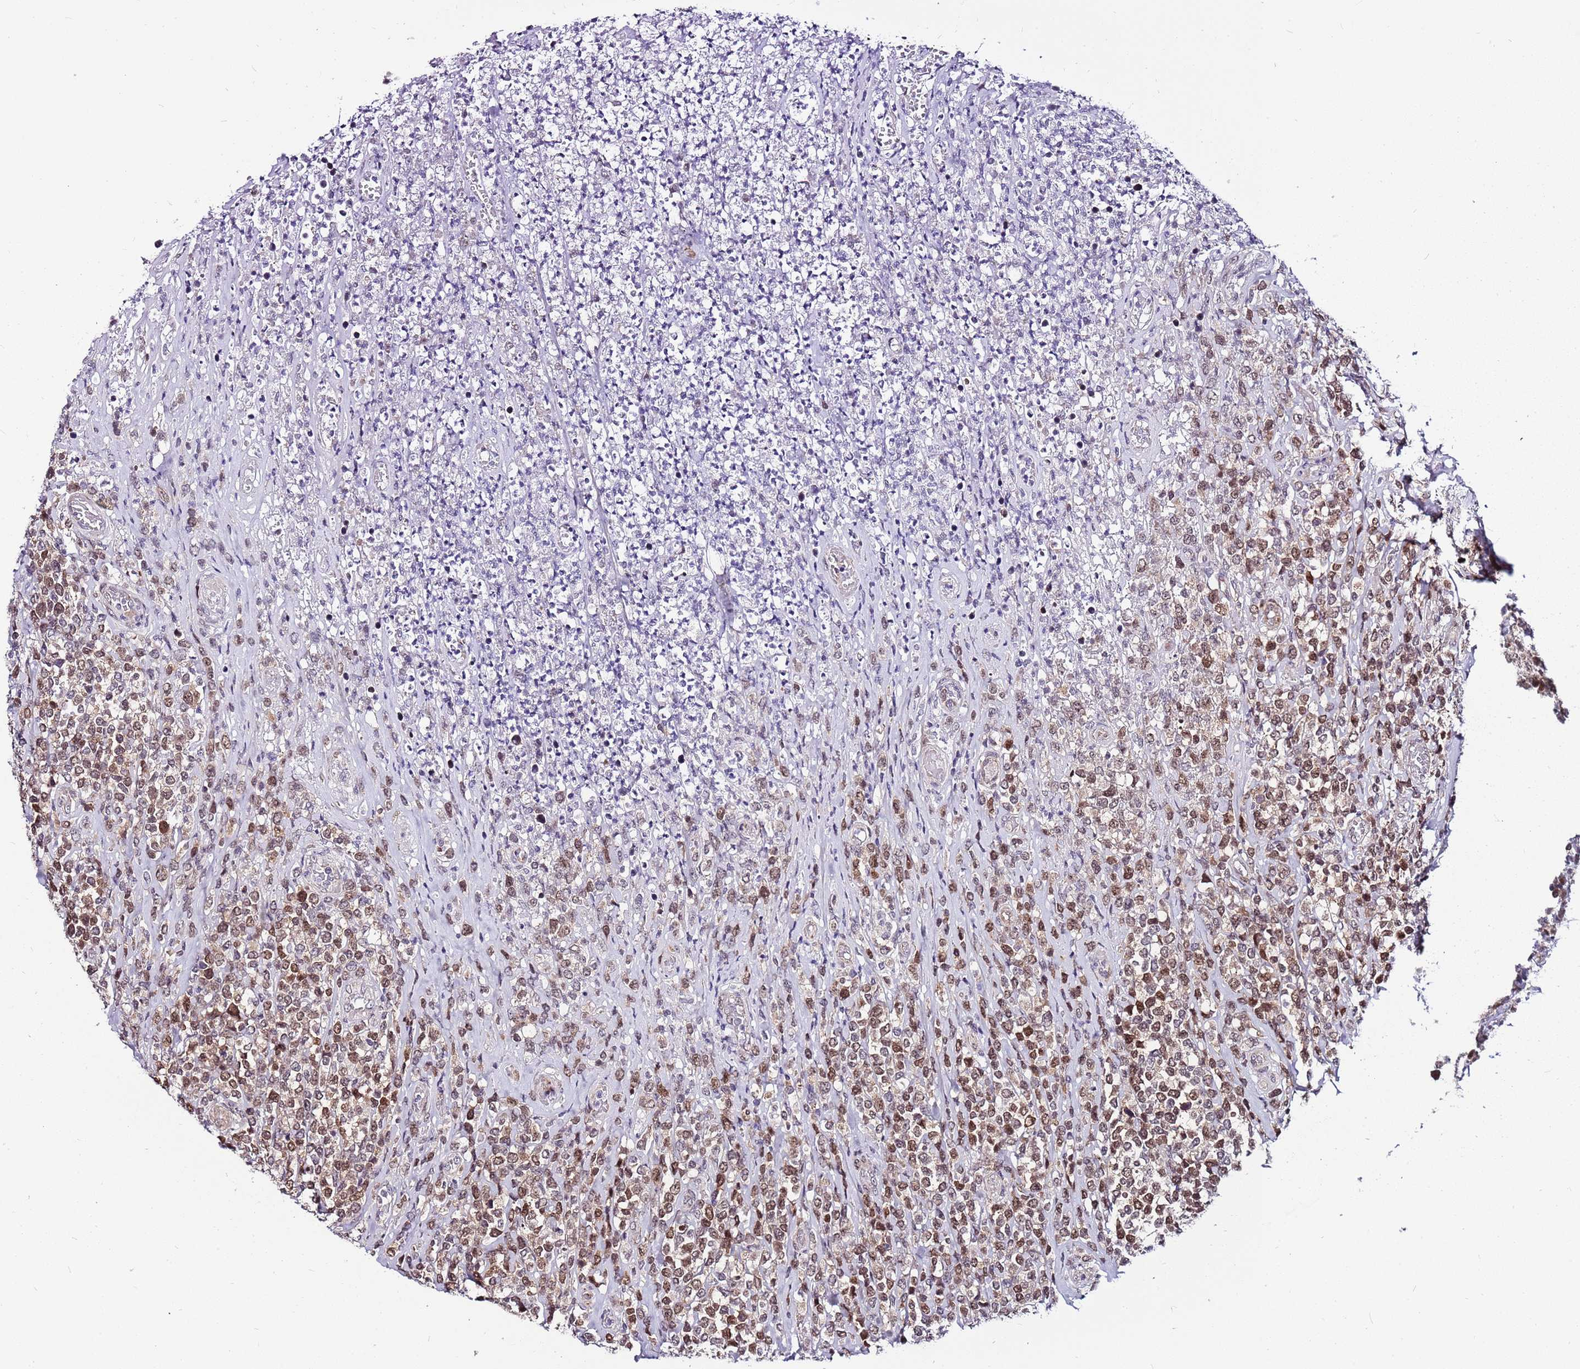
{"staining": {"intensity": "moderate", "quantity": ">75%", "location": "nuclear"}, "tissue": "lymphoma", "cell_type": "Tumor cells", "image_type": "cancer", "snomed": [{"axis": "morphology", "description": "Malignant lymphoma, non-Hodgkin's type, High grade"}, {"axis": "topography", "description": "Soft tissue"}], "caption": "Immunohistochemistry (DAB) staining of malignant lymphoma, non-Hodgkin's type (high-grade) demonstrates moderate nuclear protein expression in about >75% of tumor cells.", "gene": "POLE3", "patient": {"sex": "female", "age": 56}}